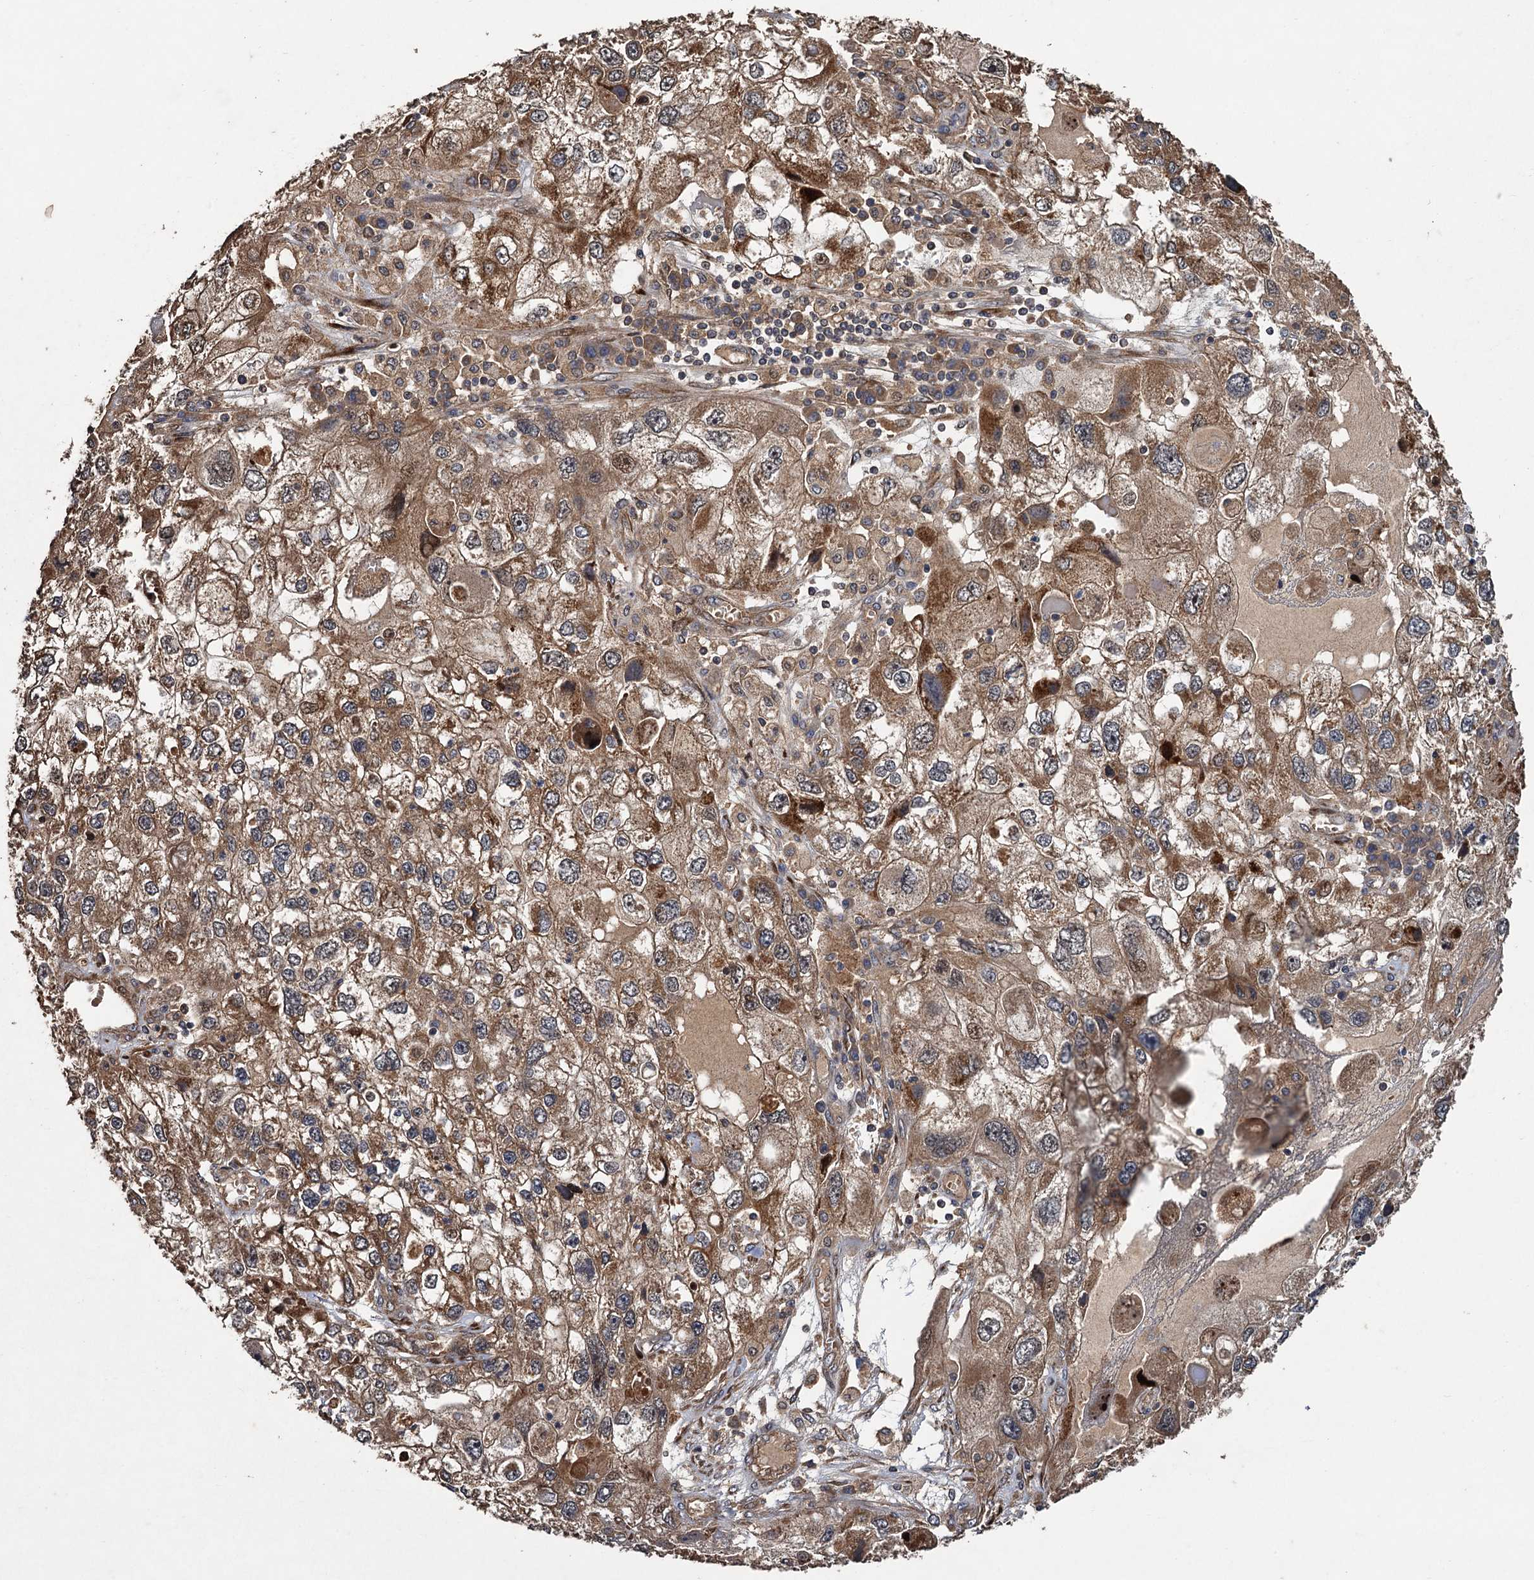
{"staining": {"intensity": "moderate", "quantity": ">75%", "location": "cytoplasmic/membranous,nuclear"}, "tissue": "endometrial cancer", "cell_type": "Tumor cells", "image_type": "cancer", "snomed": [{"axis": "morphology", "description": "Adenocarcinoma, NOS"}, {"axis": "topography", "description": "Endometrium"}], "caption": "About >75% of tumor cells in human endometrial cancer (adenocarcinoma) demonstrate moderate cytoplasmic/membranous and nuclear protein staining as visualized by brown immunohistochemical staining.", "gene": "TMEM39B", "patient": {"sex": "female", "age": 49}}